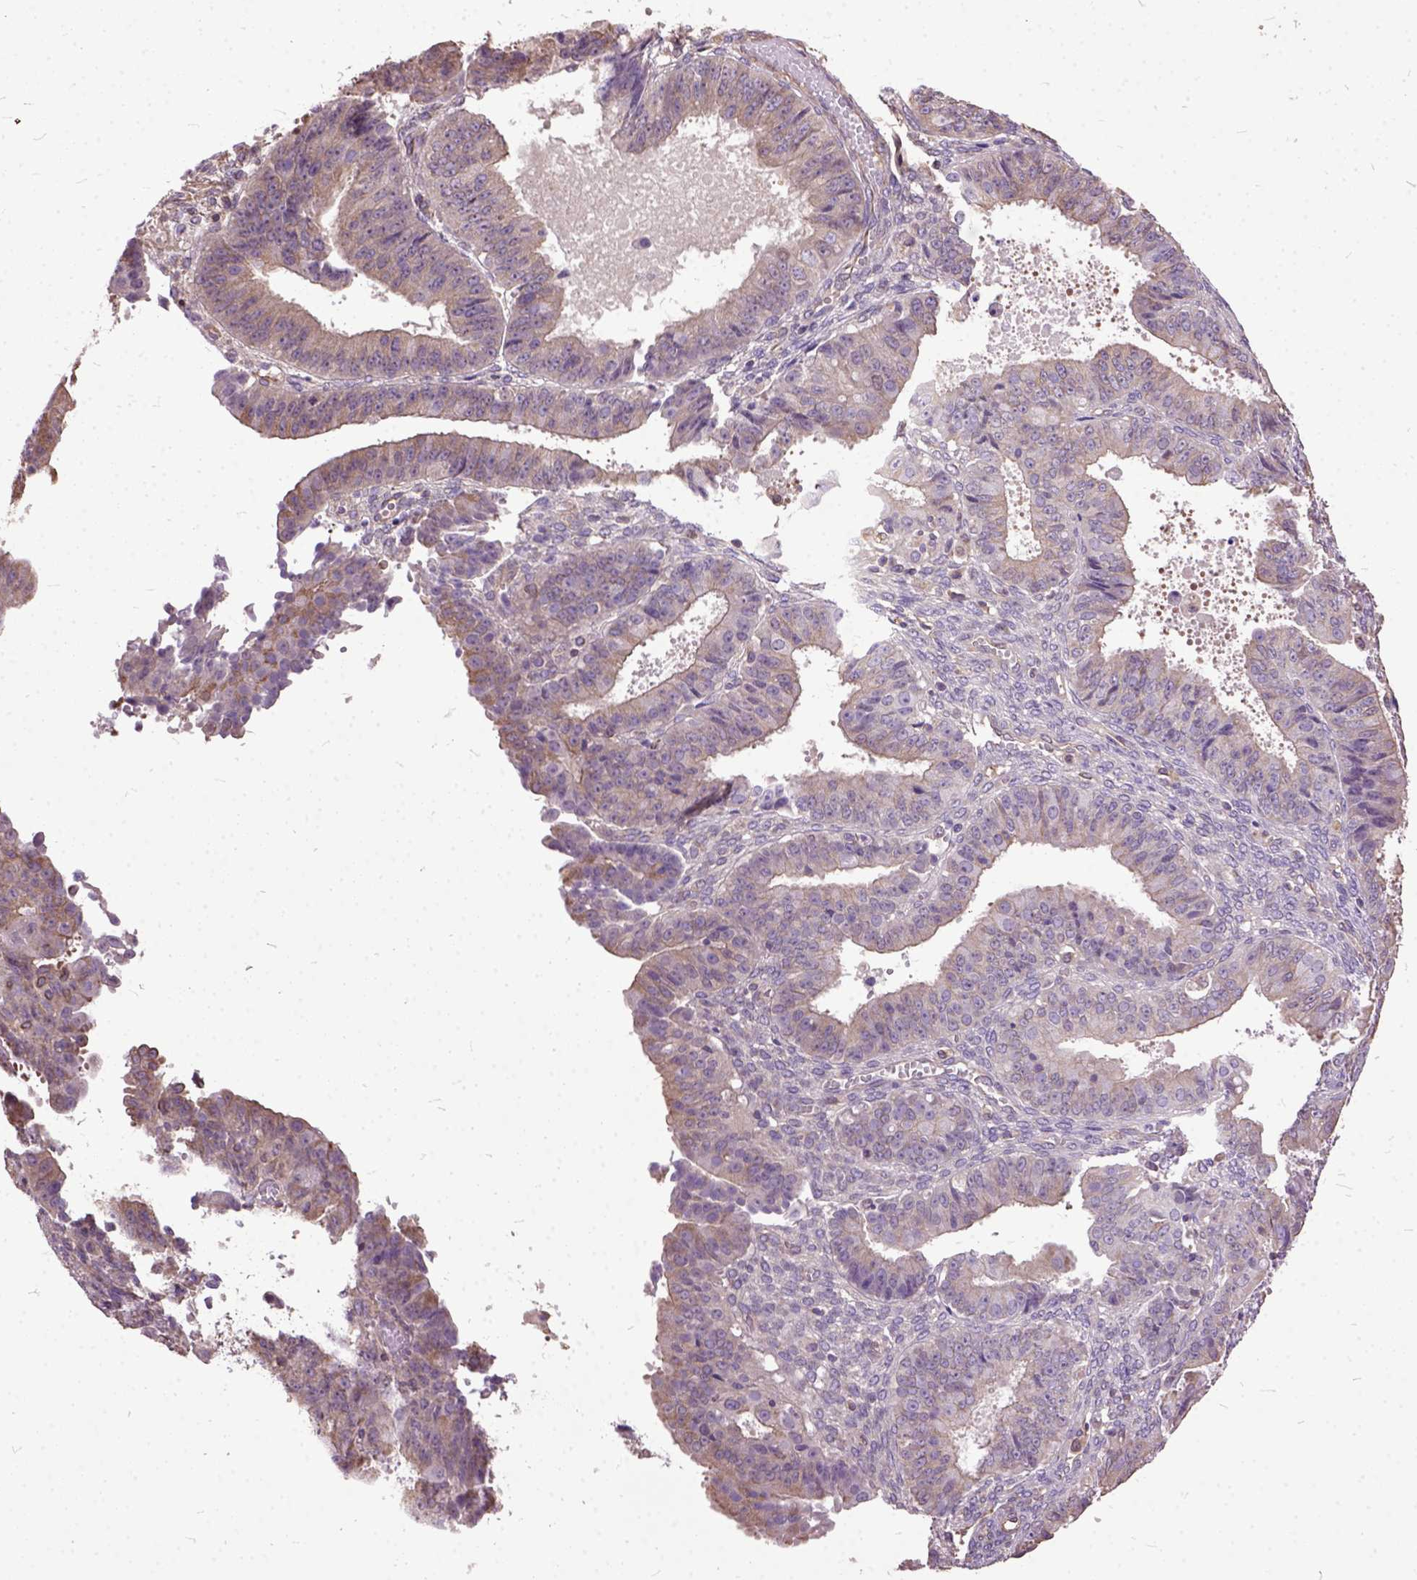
{"staining": {"intensity": "weak", "quantity": "25%-75%", "location": "cytoplasmic/membranous"}, "tissue": "ovarian cancer", "cell_type": "Tumor cells", "image_type": "cancer", "snomed": [{"axis": "morphology", "description": "Carcinoma, endometroid"}, {"axis": "topography", "description": "Ovary"}], "caption": "Ovarian endometroid carcinoma tissue reveals weak cytoplasmic/membranous expression in about 25%-75% of tumor cells, visualized by immunohistochemistry. The staining was performed using DAB, with brown indicating positive protein expression. Nuclei are stained blue with hematoxylin.", "gene": "AREG", "patient": {"sex": "female", "age": 42}}